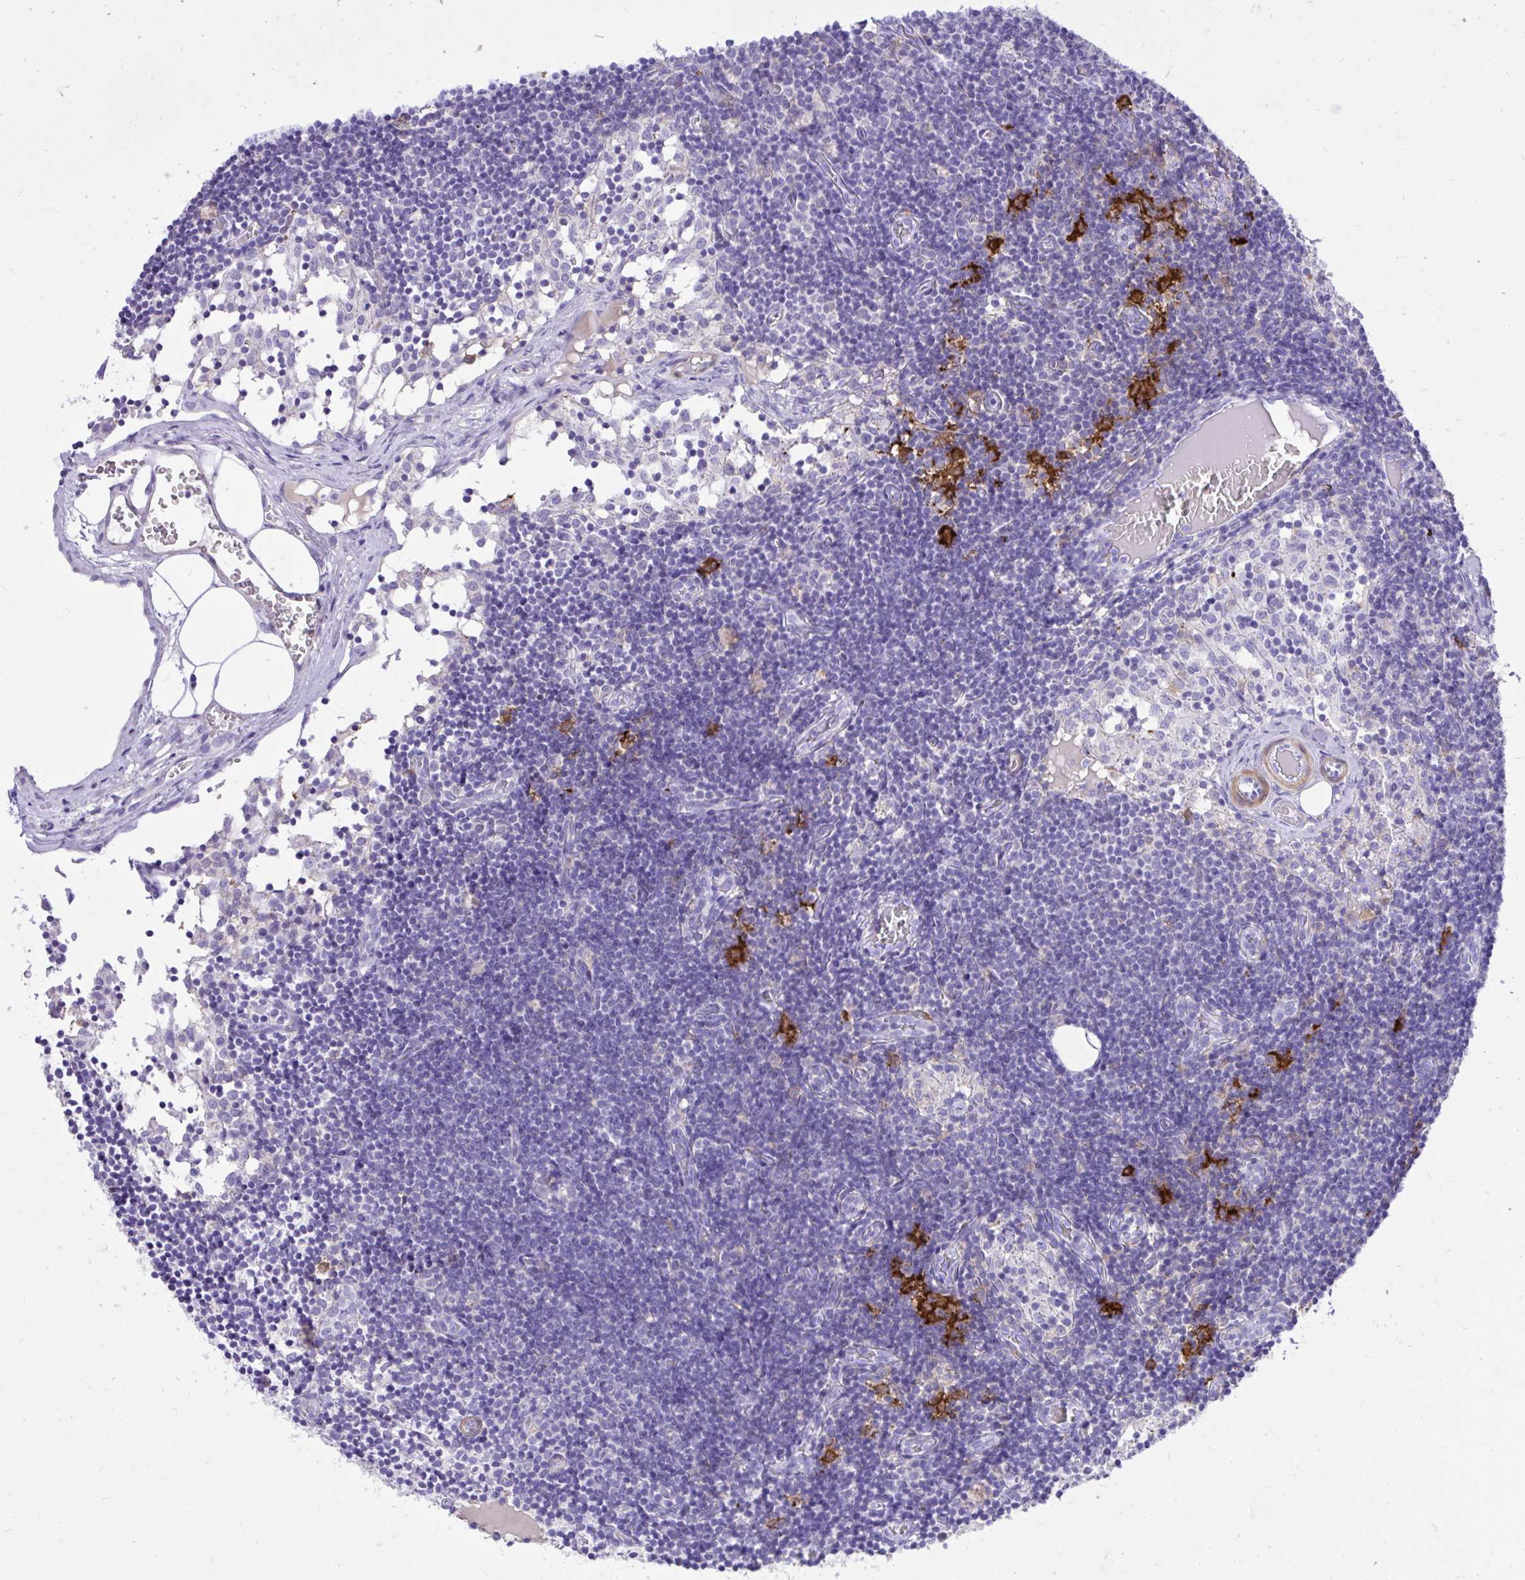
{"staining": {"intensity": "negative", "quantity": "none", "location": "none"}, "tissue": "lymph node", "cell_type": "Germinal center cells", "image_type": "normal", "snomed": [{"axis": "morphology", "description": "Normal tissue, NOS"}, {"axis": "topography", "description": "Lymph node"}], "caption": "DAB immunohistochemical staining of unremarkable lymph node displays no significant expression in germinal center cells.", "gene": "TLR7", "patient": {"sex": "female", "age": 31}}